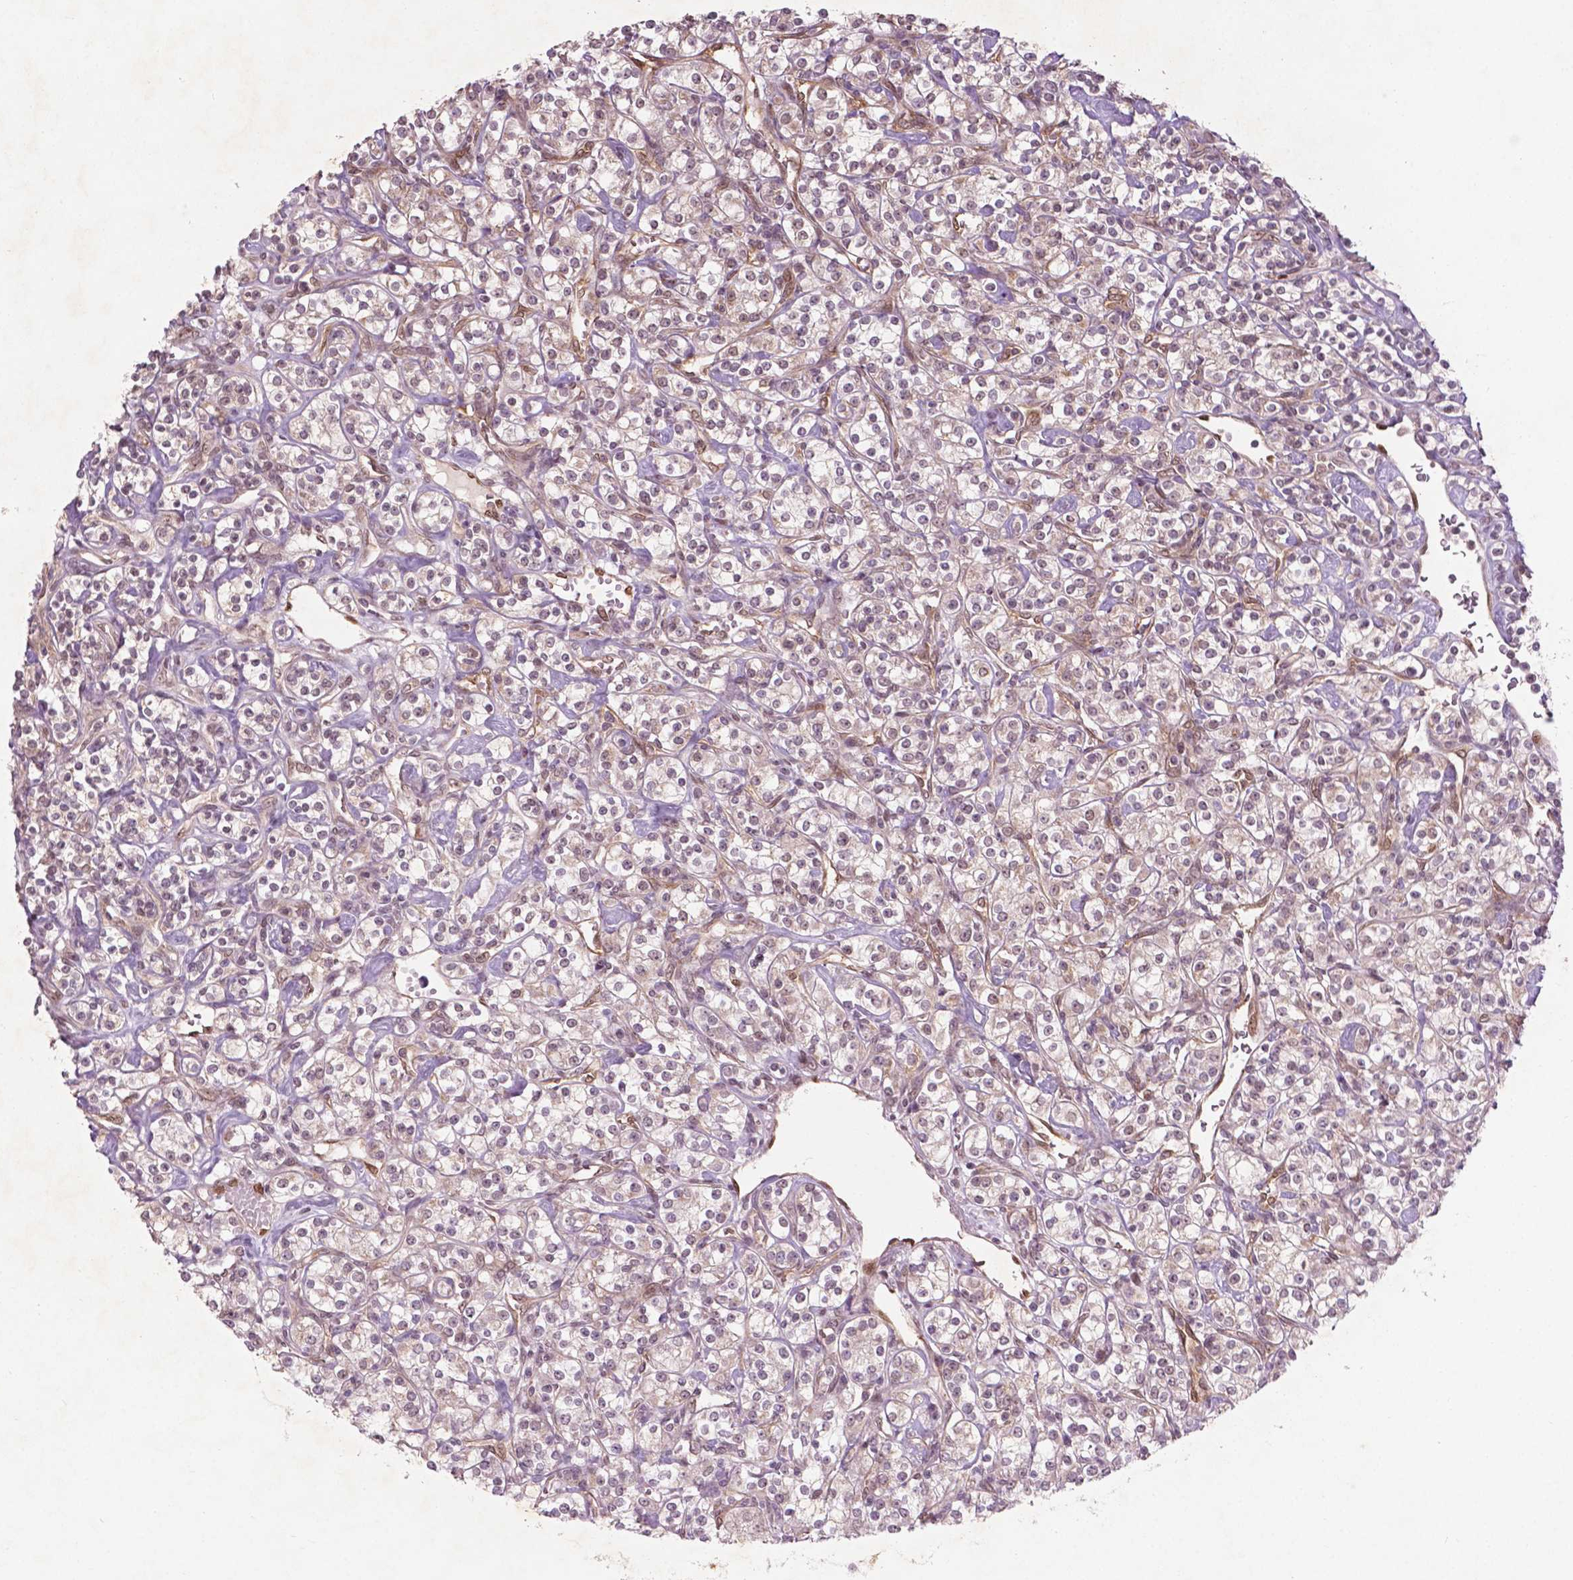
{"staining": {"intensity": "weak", "quantity": ">75%", "location": "nuclear"}, "tissue": "renal cancer", "cell_type": "Tumor cells", "image_type": "cancer", "snomed": [{"axis": "morphology", "description": "Adenocarcinoma, NOS"}, {"axis": "topography", "description": "Kidney"}], "caption": "Immunohistochemistry (IHC) micrograph of neoplastic tissue: renal cancer (adenocarcinoma) stained using immunohistochemistry shows low levels of weak protein expression localized specifically in the nuclear of tumor cells, appearing as a nuclear brown color.", "gene": "NFAT5", "patient": {"sex": "male", "age": 77}}